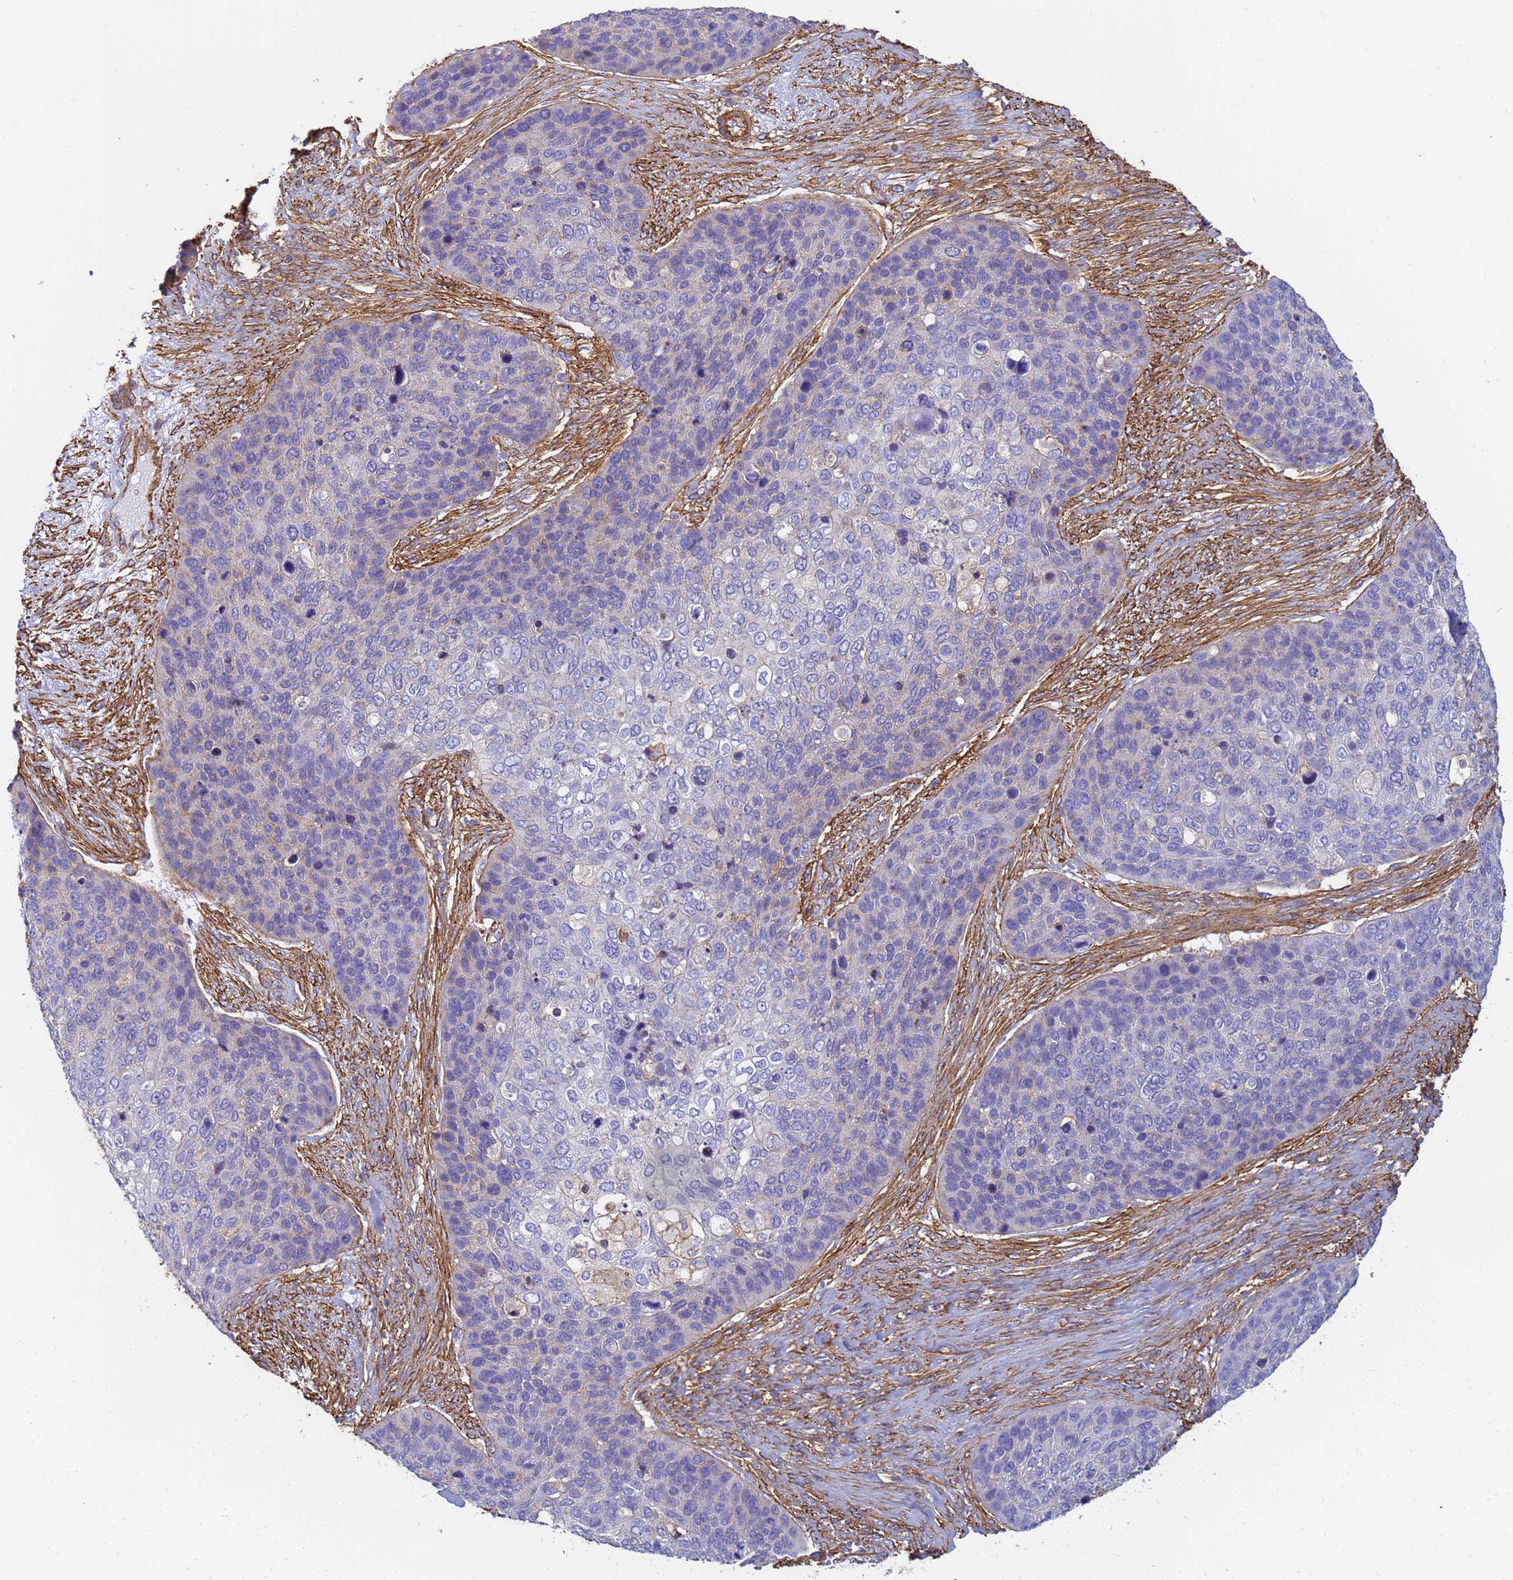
{"staining": {"intensity": "moderate", "quantity": "<25%", "location": "cytoplasmic/membranous"}, "tissue": "skin cancer", "cell_type": "Tumor cells", "image_type": "cancer", "snomed": [{"axis": "morphology", "description": "Basal cell carcinoma"}, {"axis": "topography", "description": "Skin"}], "caption": "Immunohistochemistry image of basal cell carcinoma (skin) stained for a protein (brown), which shows low levels of moderate cytoplasmic/membranous positivity in about <25% of tumor cells.", "gene": "TPM1", "patient": {"sex": "female", "age": 74}}